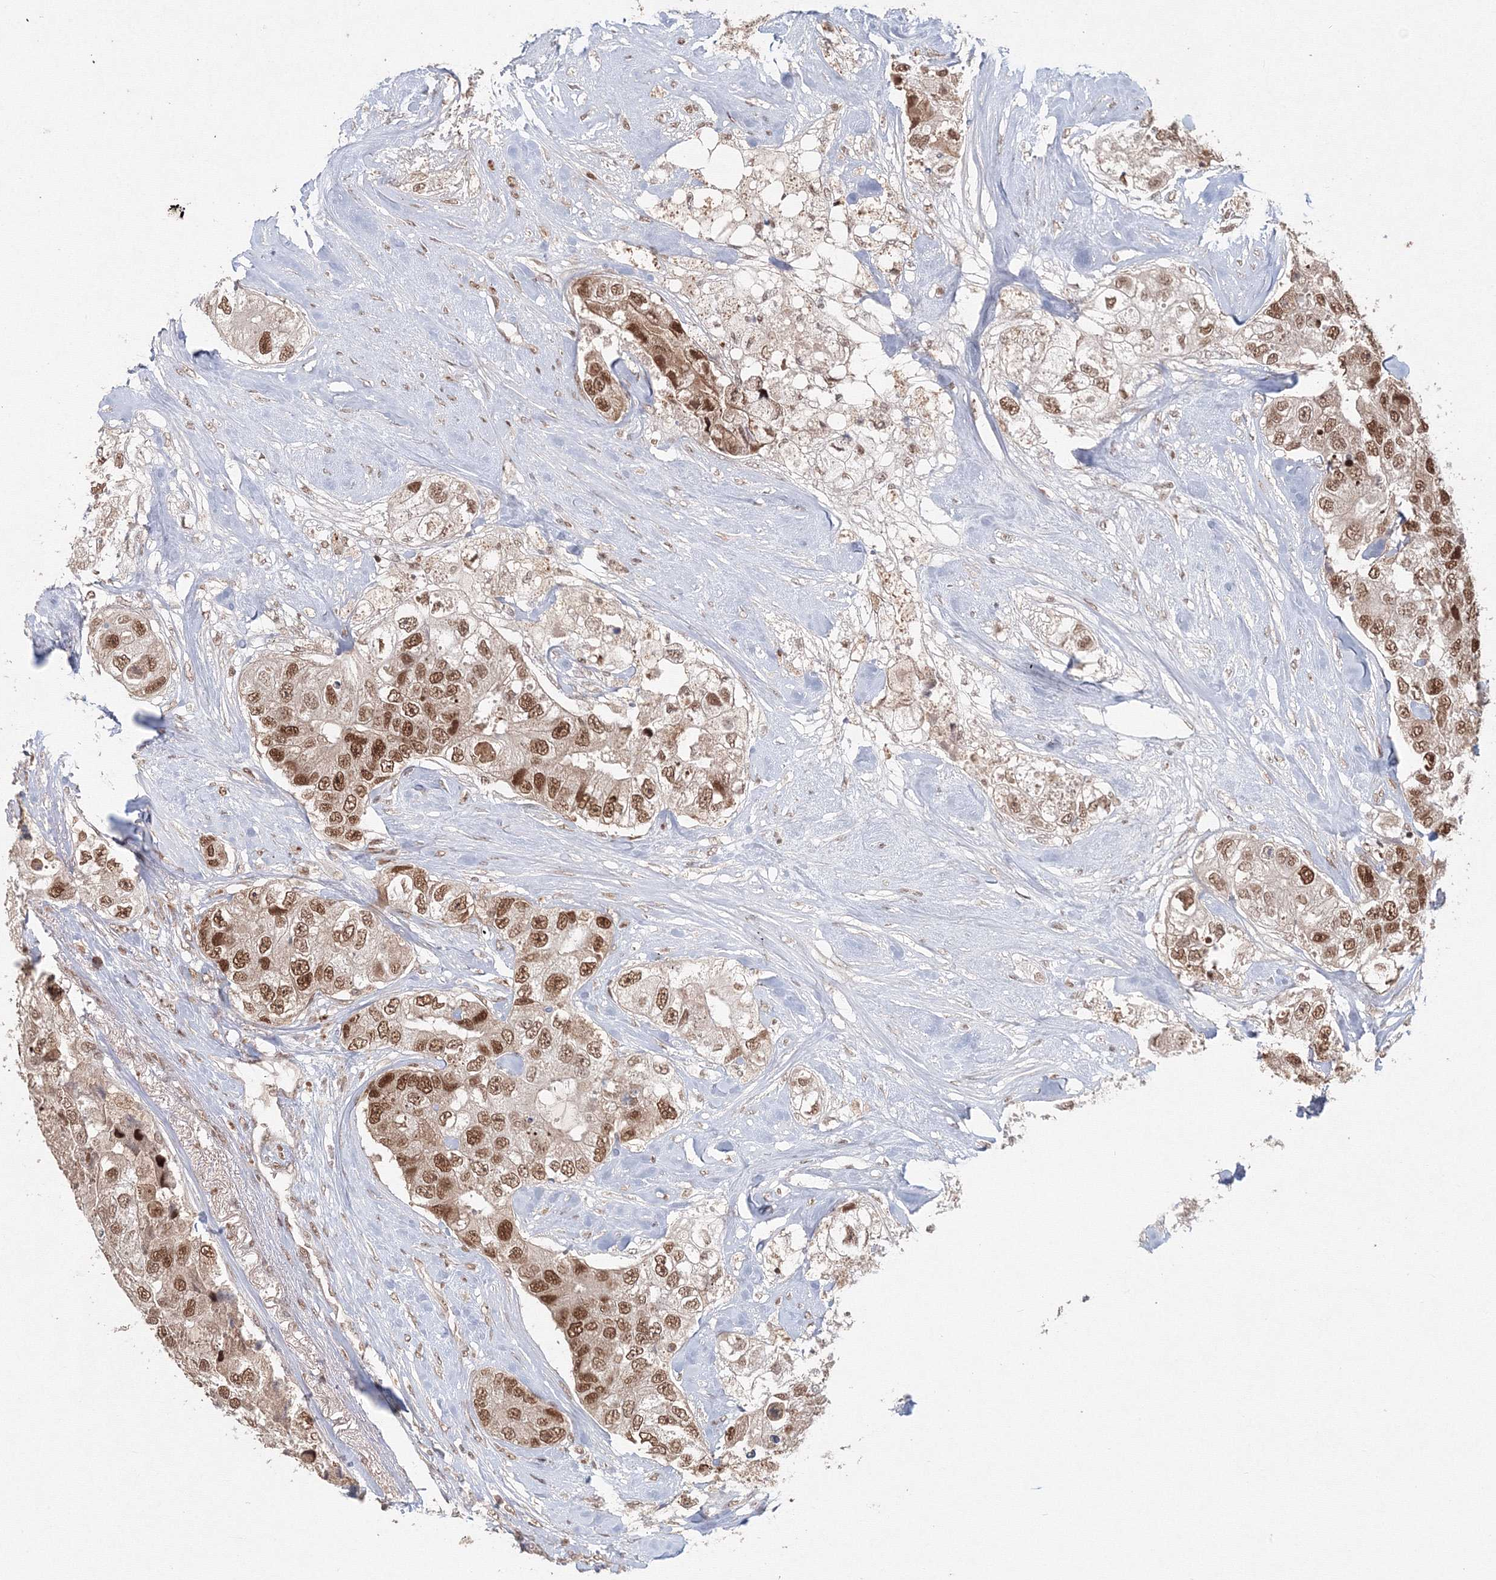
{"staining": {"intensity": "moderate", "quantity": ">75%", "location": "nuclear"}, "tissue": "breast cancer", "cell_type": "Tumor cells", "image_type": "cancer", "snomed": [{"axis": "morphology", "description": "Duct carcinoma"}, {"axis": "topography", "description": "Breast"}], "caption": "IHC (DAB) staining of breast intraductal carcinoma shows moderate nuclear protein staining in about >75% of tumor cells.", "gene": "IWS1", "patient": {"sex": "female", "age": 62}}